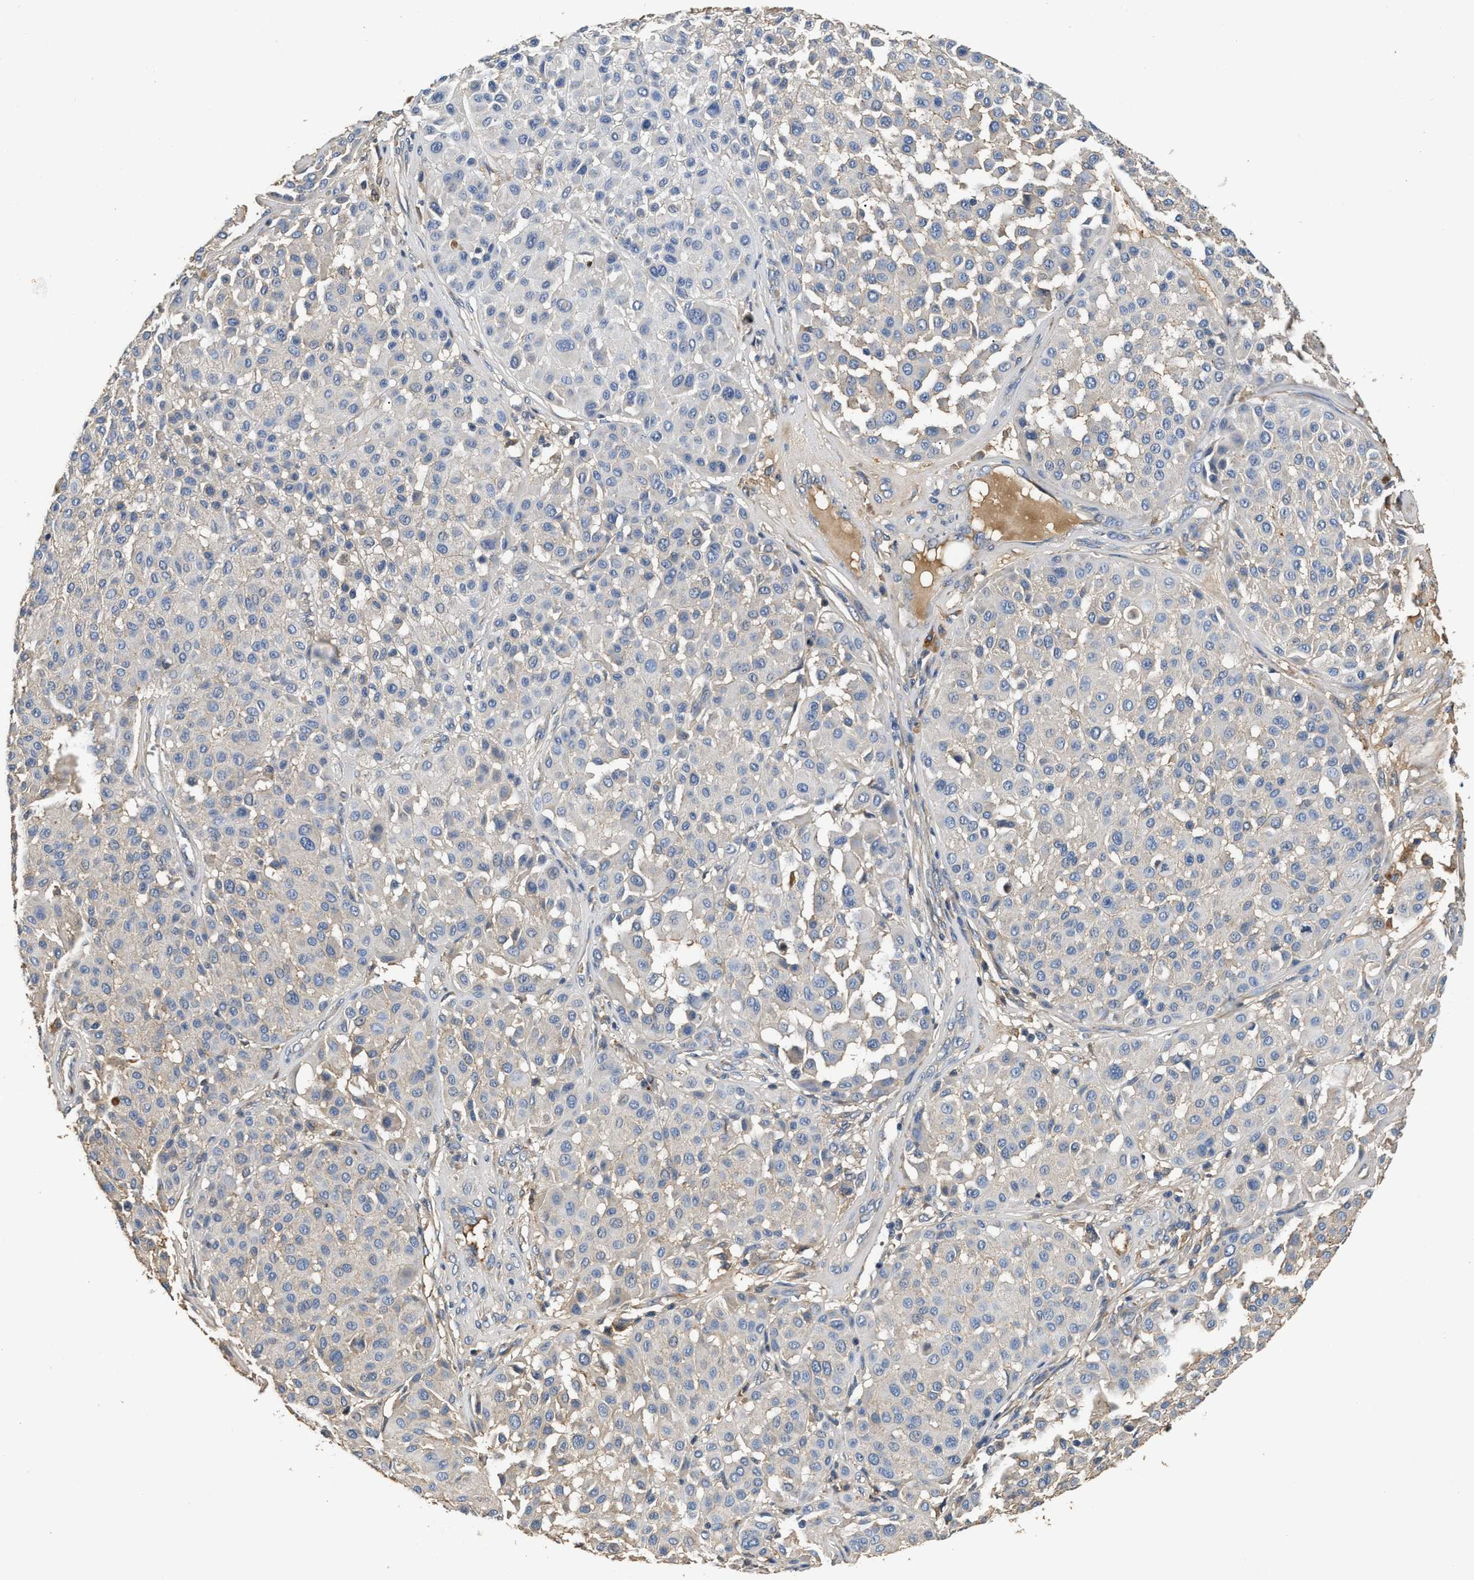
{"staining": {"intensity": "negative", "quantity": "none", "location": "none"}, "tissue": "melanoma", "cell_type": "Tumor cells", "image_type": "cancer", "snomed": [{"axis": "morphology", "description": "Malignant melanoma, Metastatic site"}, {"axis": "topography", "description": "Soft tissue"}], "caption": "Human malignant melanoma (metastatic site) stained for a protein using immunohistochemistry exhibits no staining in tumor cells.", "gene": "C3", "patient": {"sex": "male", "age": 41}}